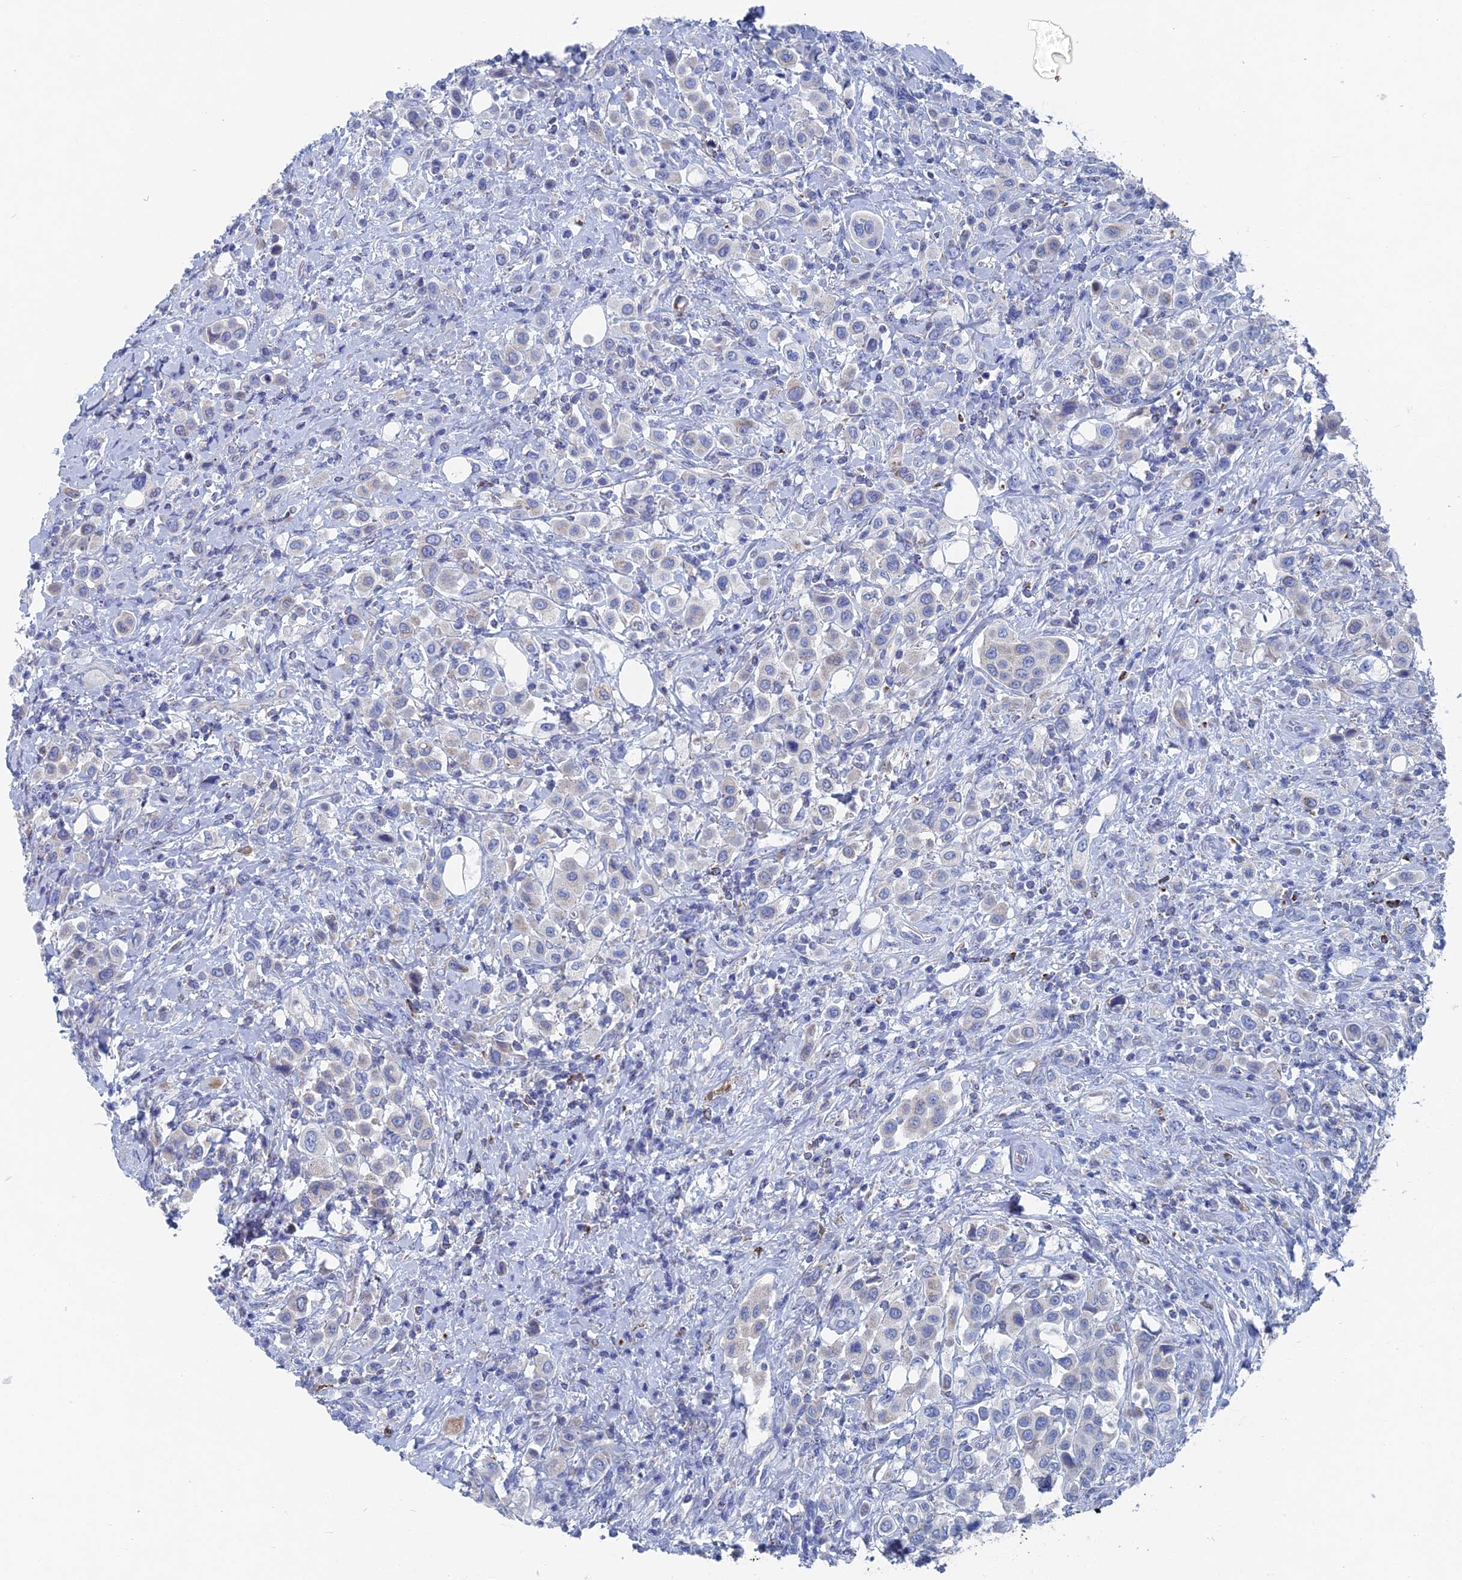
{"staining": {"intensity": "negative", "quantity": "none", "location": "none"}, "tissue": "urothelial cancer", "cell_type": "Tumor cells", "image_type": "cancer", "snomed": [{"axis": "morphology", "description": "Urothelial carcinoma, High grade"}, {"axis": "topography", "description": "Urinary bladder"}], "caption": "A high-resolution micrograph shows immunohistochemistry staining of urothelial cancer, which reveals no significant positivity in tumor cells.", "gene": "HIGD1A", "patient": {"sex": "male", "age": 50}}